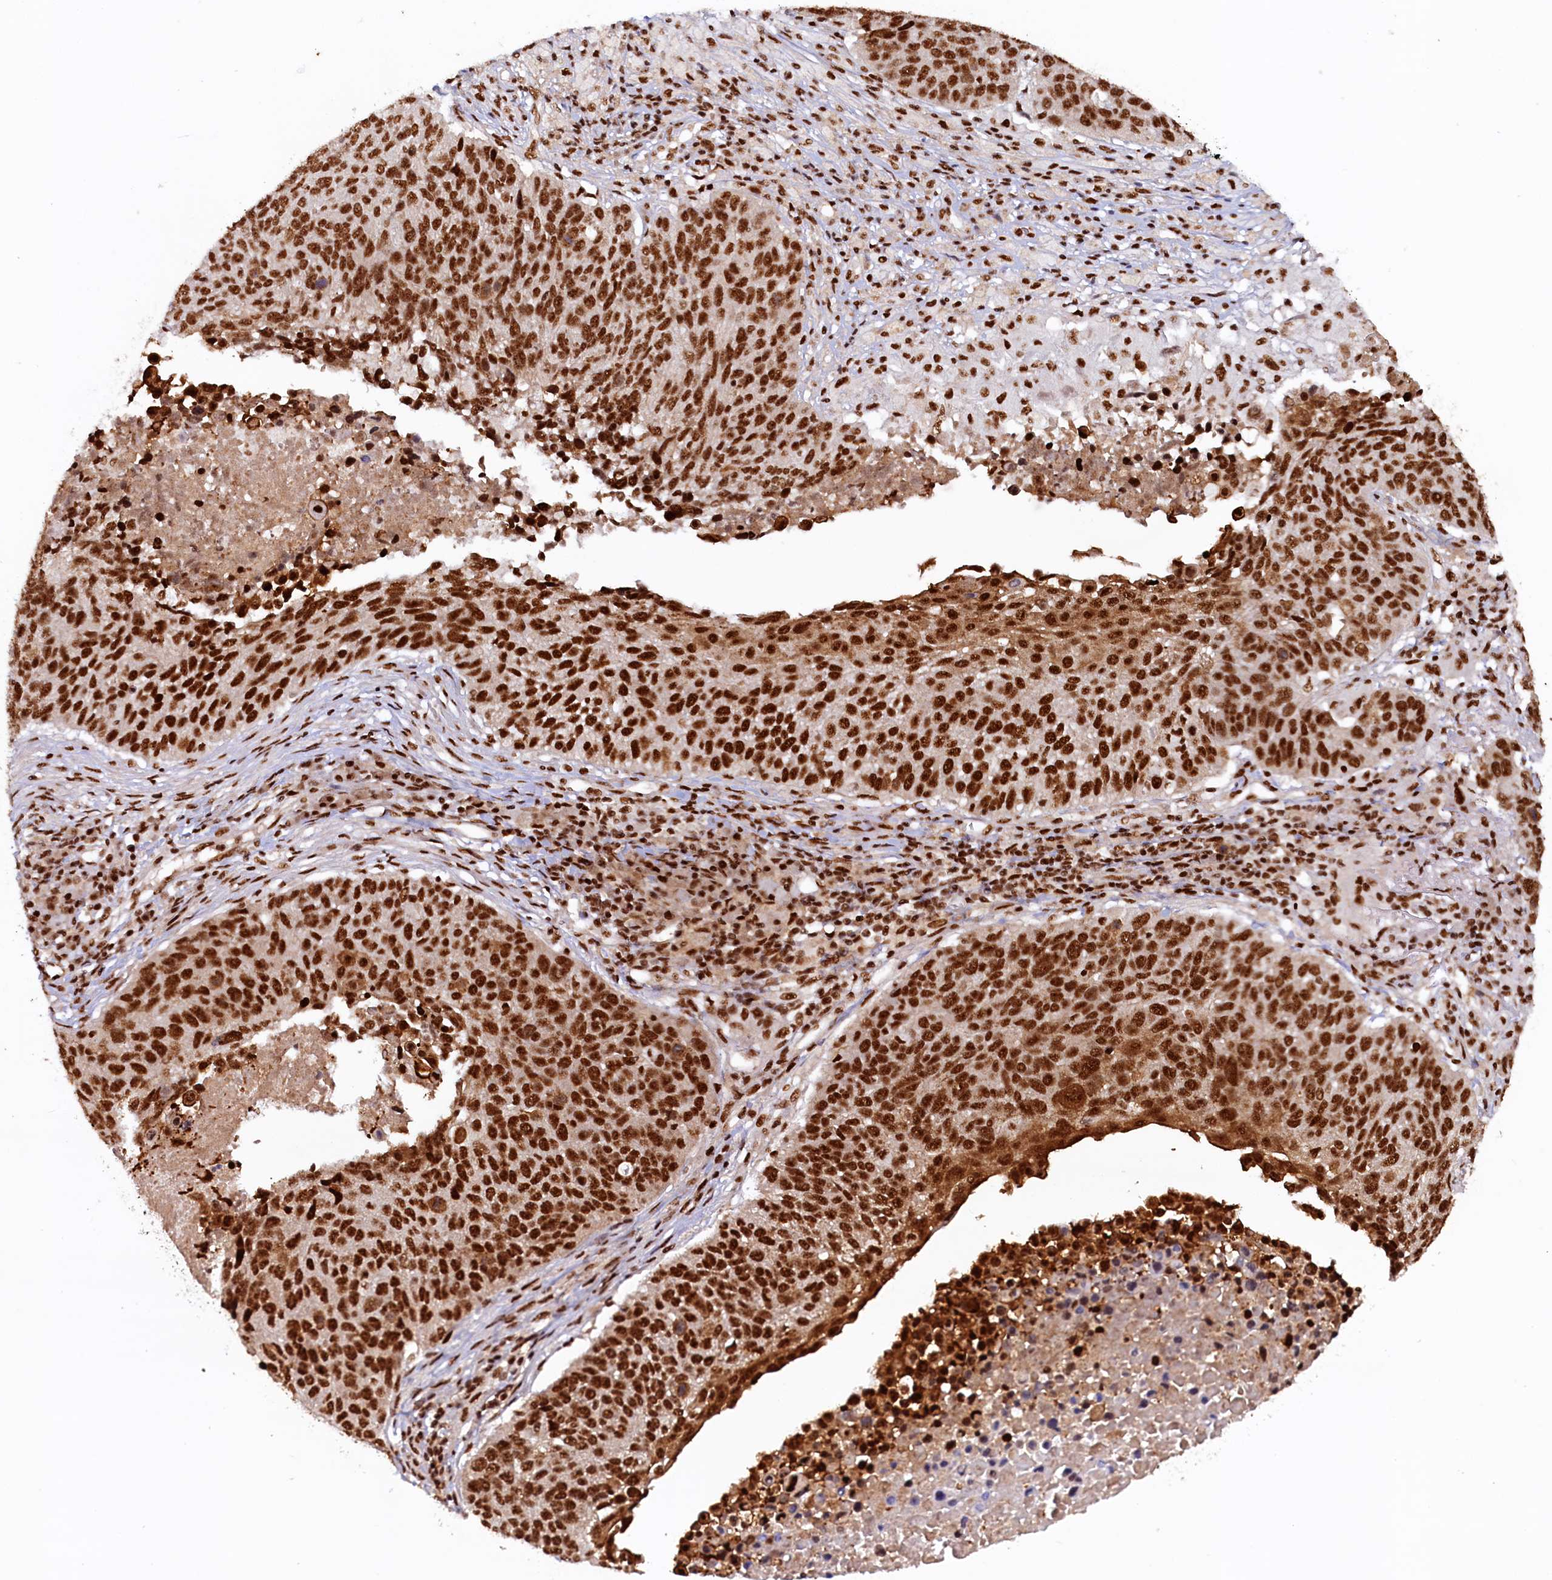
{"staining": {"intensity": "strong", "quantity": ">75%", "location": "nuclear"}, "tissue": "lung cancer", "cell_type": "Tumor cells", "image_type": "cancer", "snomed": [{"axis": "morphology", "description": "Normal tissue, NOS"}, {"axis": "morphology", "description": "Squamous cell carcinoma, NOS"}, {"axis": "topography", "description": "Lymph node"}, {"axis": "topography", "description": "Lung"}], "caption": "High-magnification brightfield microscopy of lung cancer stained with DAB (brown) and counterstained with hematoxylin (blue). tumor cells exhibit strong nuclear staining is appreciated in approximately>75% of cells.", "gene": "ZC3H18", "patient": {"sex": "male", "age": 66}}